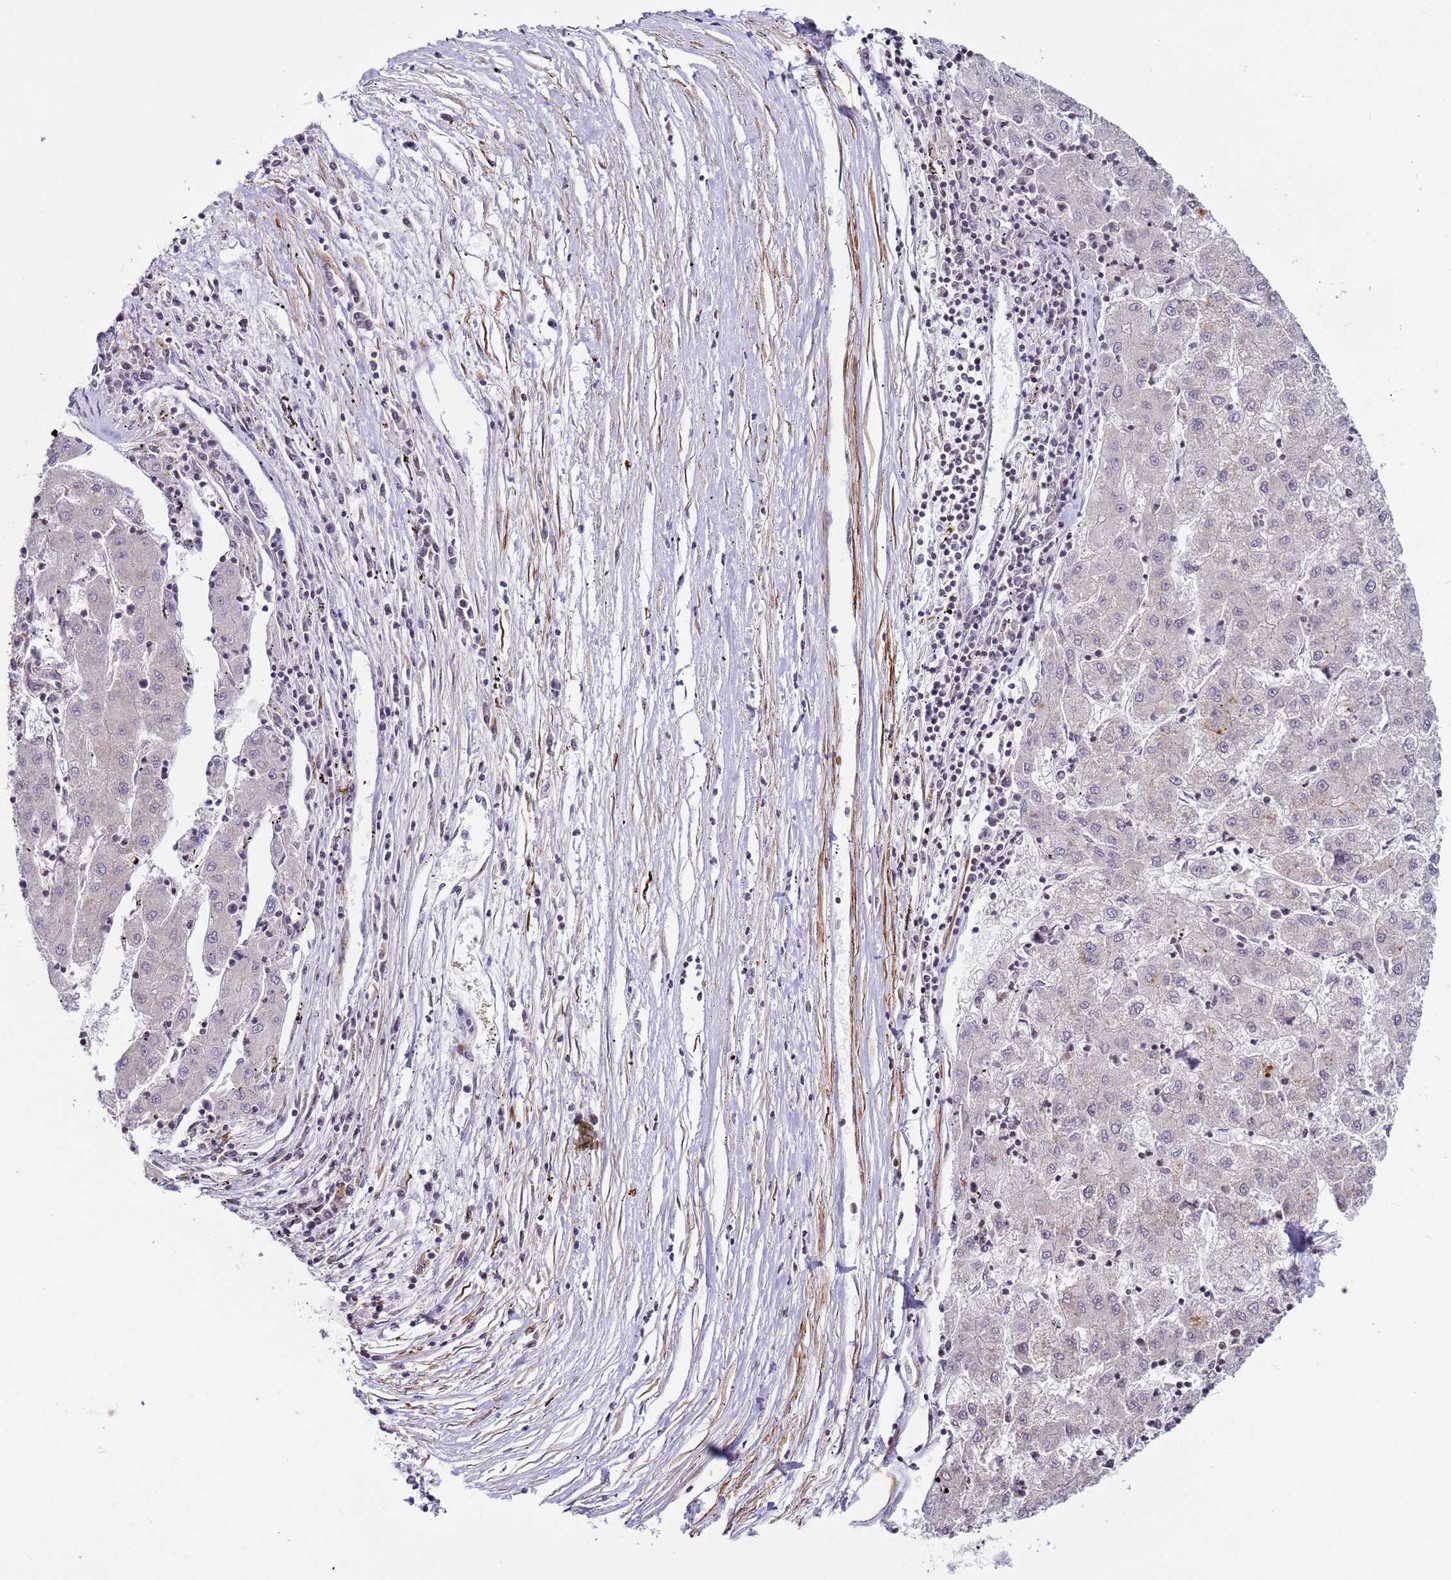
{"staining": {"intensity": "negative", "quantity": "none", "location": "none"}, "tissue": "liver cancer", "cell_type": "Tumor cells", "image_type": "cancer", "snomed": [{"axis": "morphology", "description": "Carcinoma, Hepatocellular, NOS"}, {"axis": "topography", "description": "Liver"}], "caption": "Tumor cells show no significant protein positivity in liver cancer (hepatocellular carcinoma).", "gene": "SNAPC4", "patient": {"sex": "male", "age": 72}}